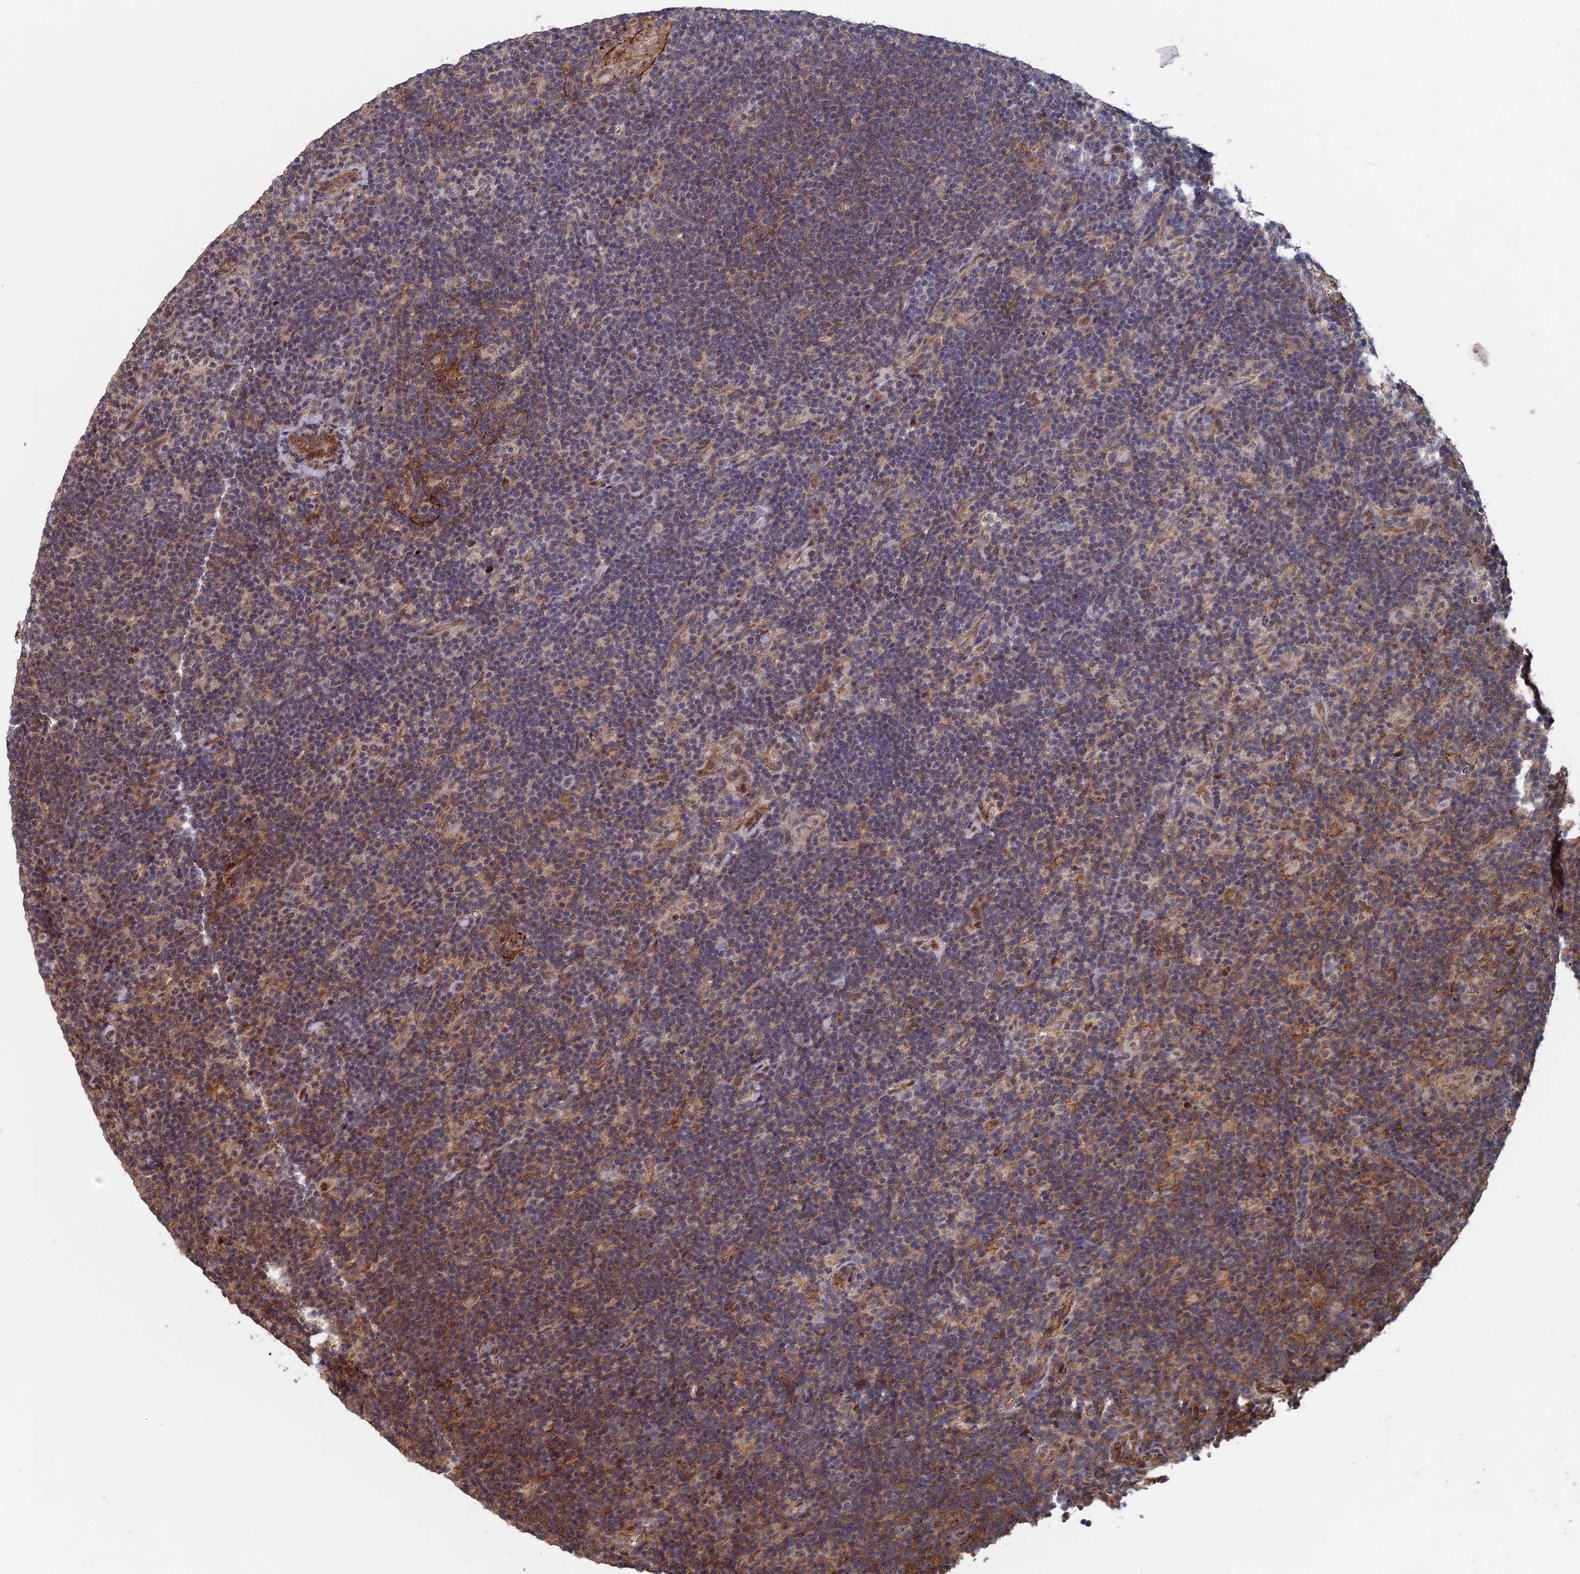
{"staining": {"intensity": "weak", "quantity": "<25%", "location": "nuclear"}, "tissue": "lymphoma", "cell_type": "Tumor cells", "image_type": "cancer", "snomed": [{"axis": "morphology", "description": "Hodgkin's disease, NOS"}, {"axis": "topography", "description": "Lymph node"}], "caption": "DAB immunohistochemical staining of human lymphoma exhibits no significant positivity in tumor cells.", "gene": "KIAA1328", "patient": {"sex": "female", "age": 57}}